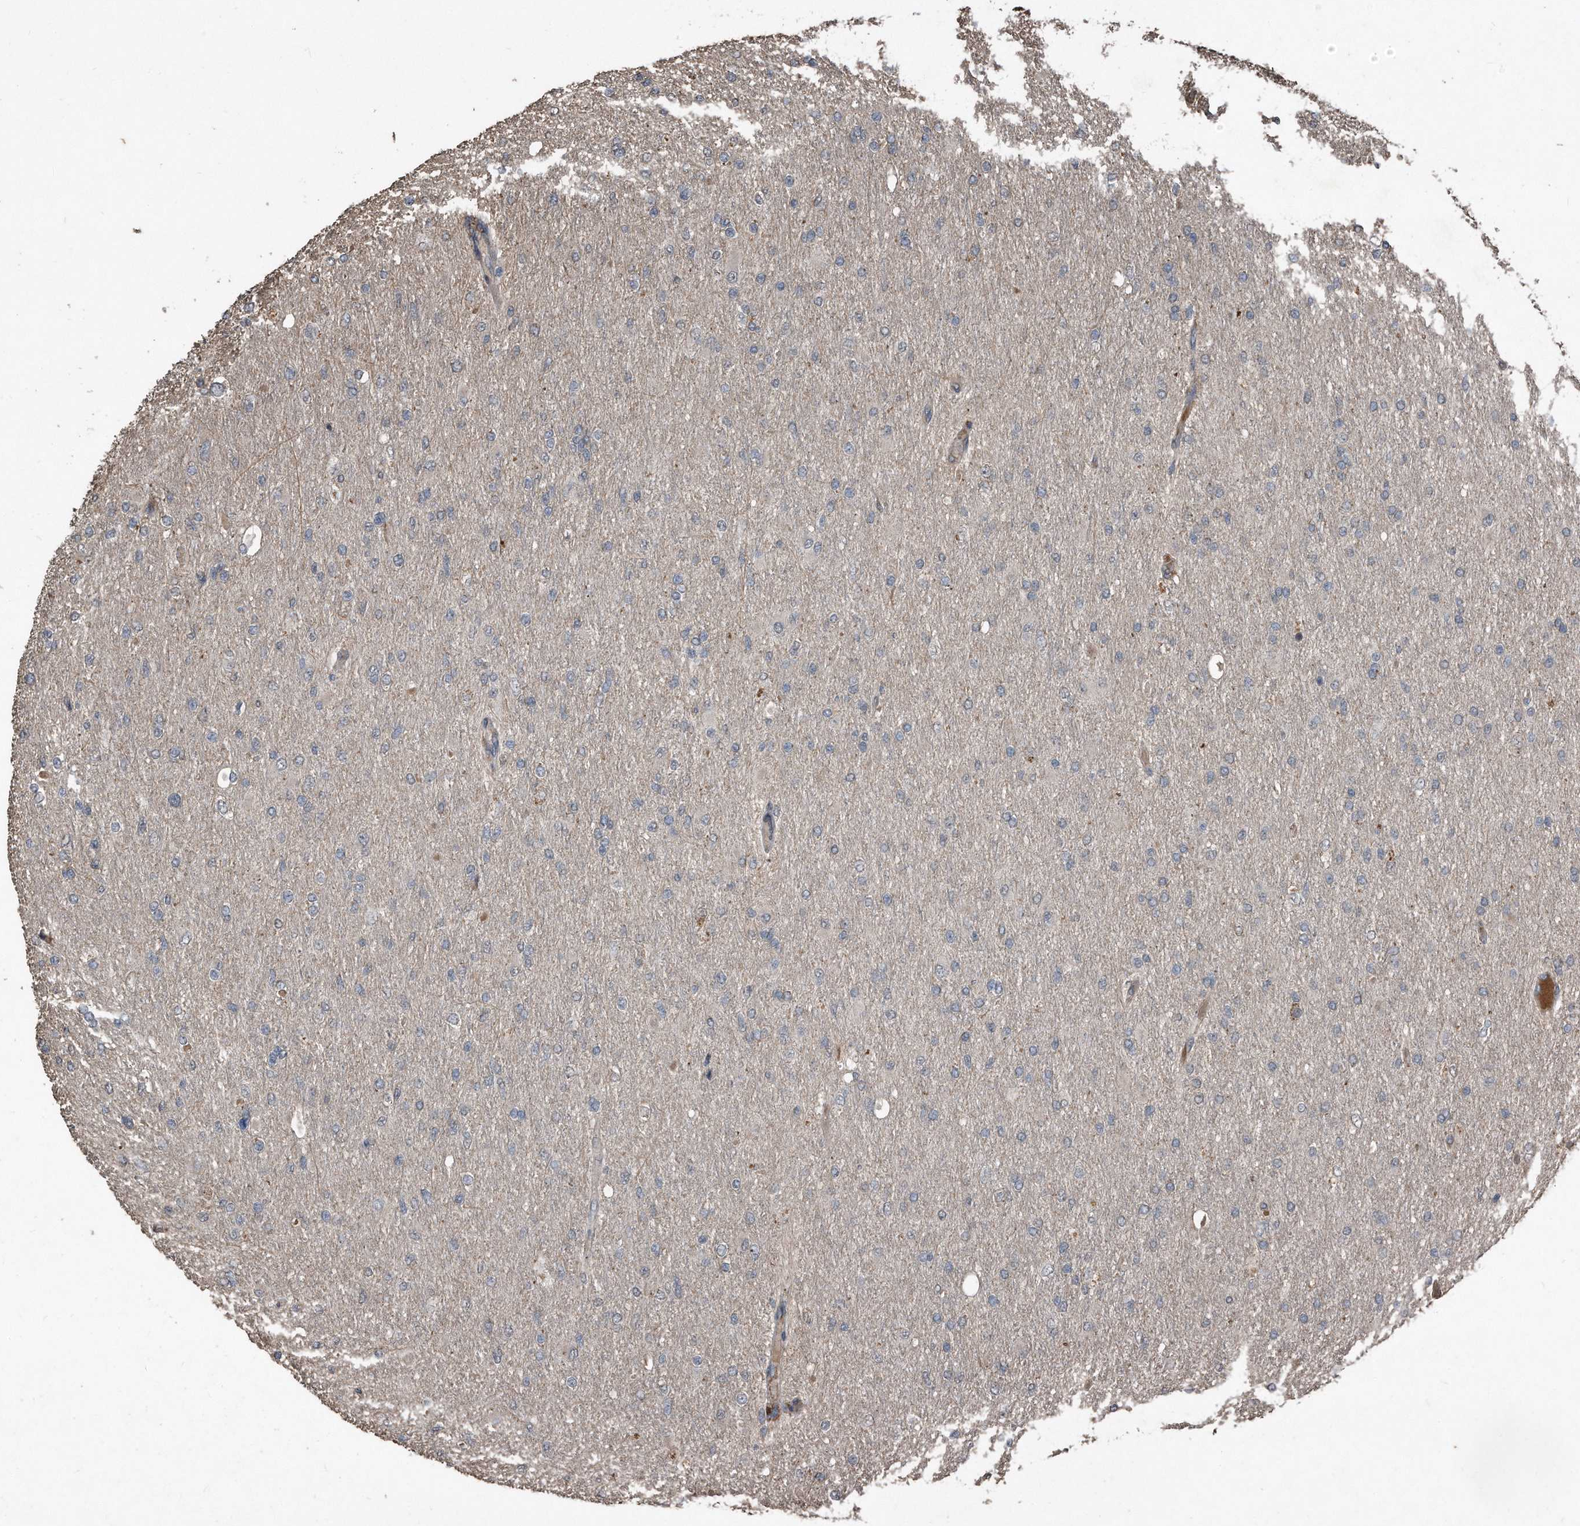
{"staining": {"intensity": "negative", "quantity": "none", "location": "none"}, "tissue": "glioma", "cell_type": "Tumor cells", "image_type": "cancer", "snomed": [{"axis": "morphology", "description": "Glioma, malignant, High grade"}, {"axis": "topography", "description": "Cerebral cortex"}], "caption": "DAB immunohistochemical staining of human glioma displays no significant staining in tumor cells. (DAB immunohistochemistry with hematoxylin counter stain).", "gene": "ANKRD10", "patient": {"sex": "female", "age": 36}}